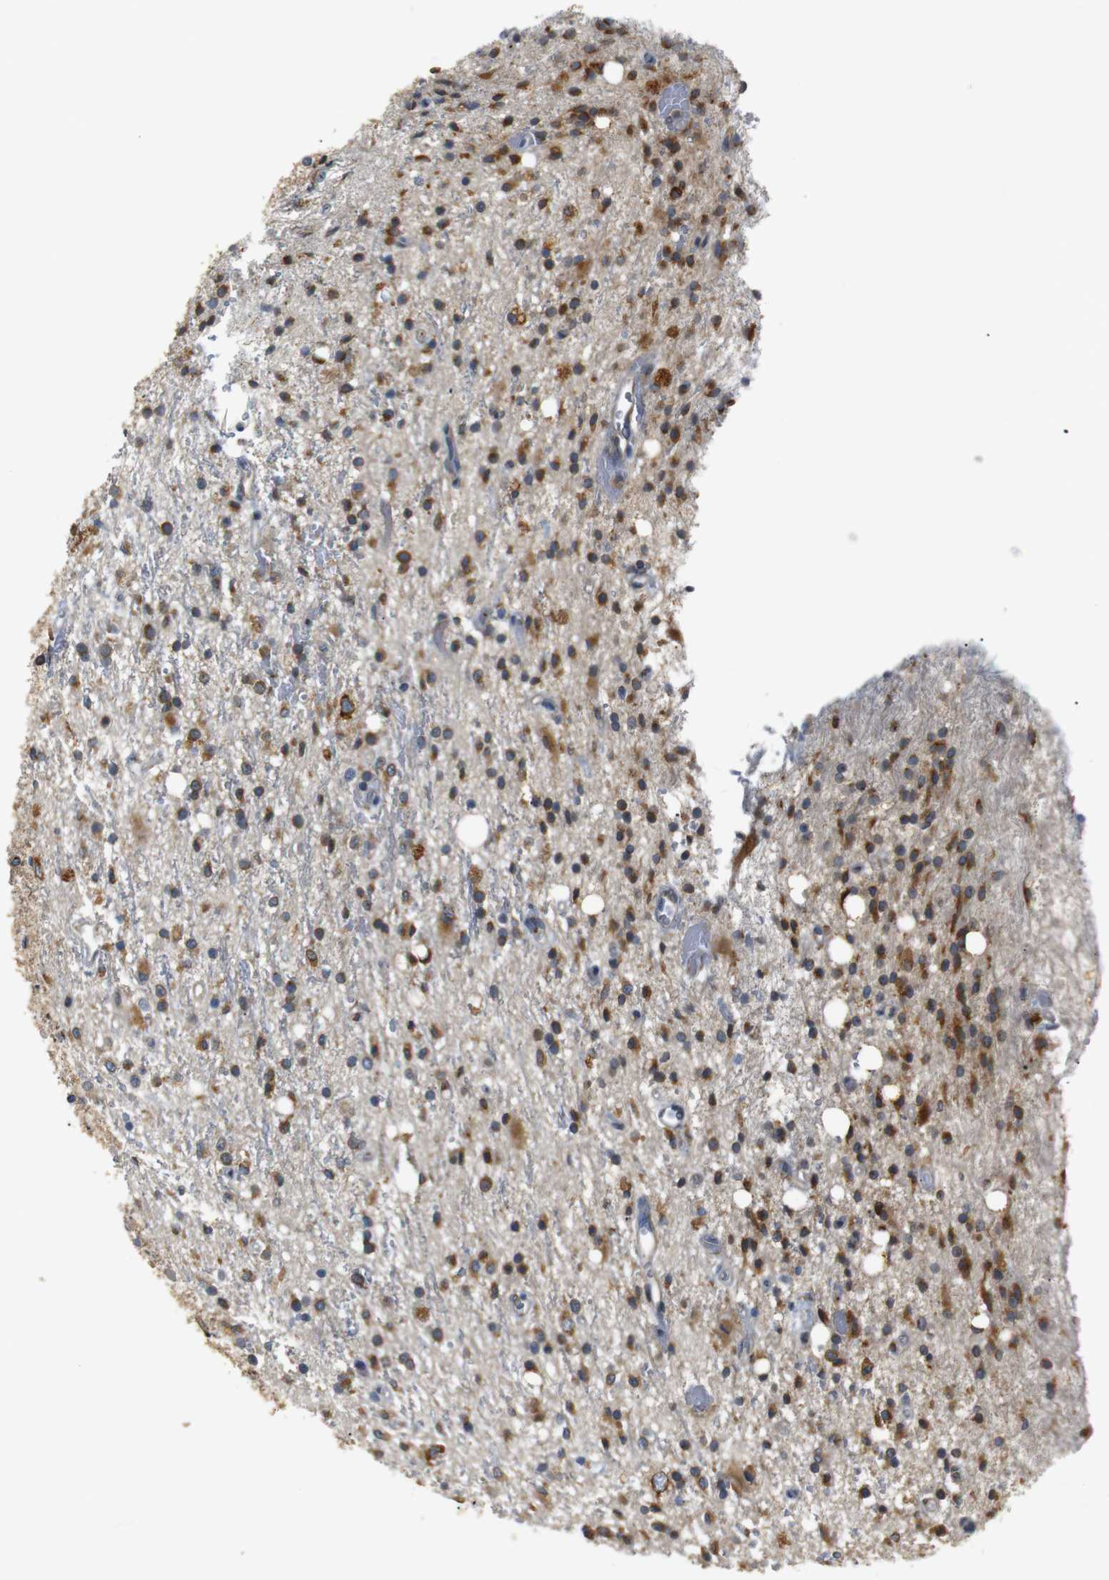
{"staining": {"intensity": "moderate", "quantity": ">75%", "location": "cytoplasmic/membranous"}, "tissue": "glioma", "cell_type": "Tumor cells", "image_type": "cancer", "snomed": [{"axis": "morphology", "description": "Glioma, malignant, High grade"}, {"axis": "topography", "description": "Brain"}], "caption": "Moderate cytoplasmic/membranous protein positivity is appreciated in about >75% of tumor cells in malignant glioma (high-grade).", "gene": "TMED2", "patient": {"sex": "male", "age": 47}}